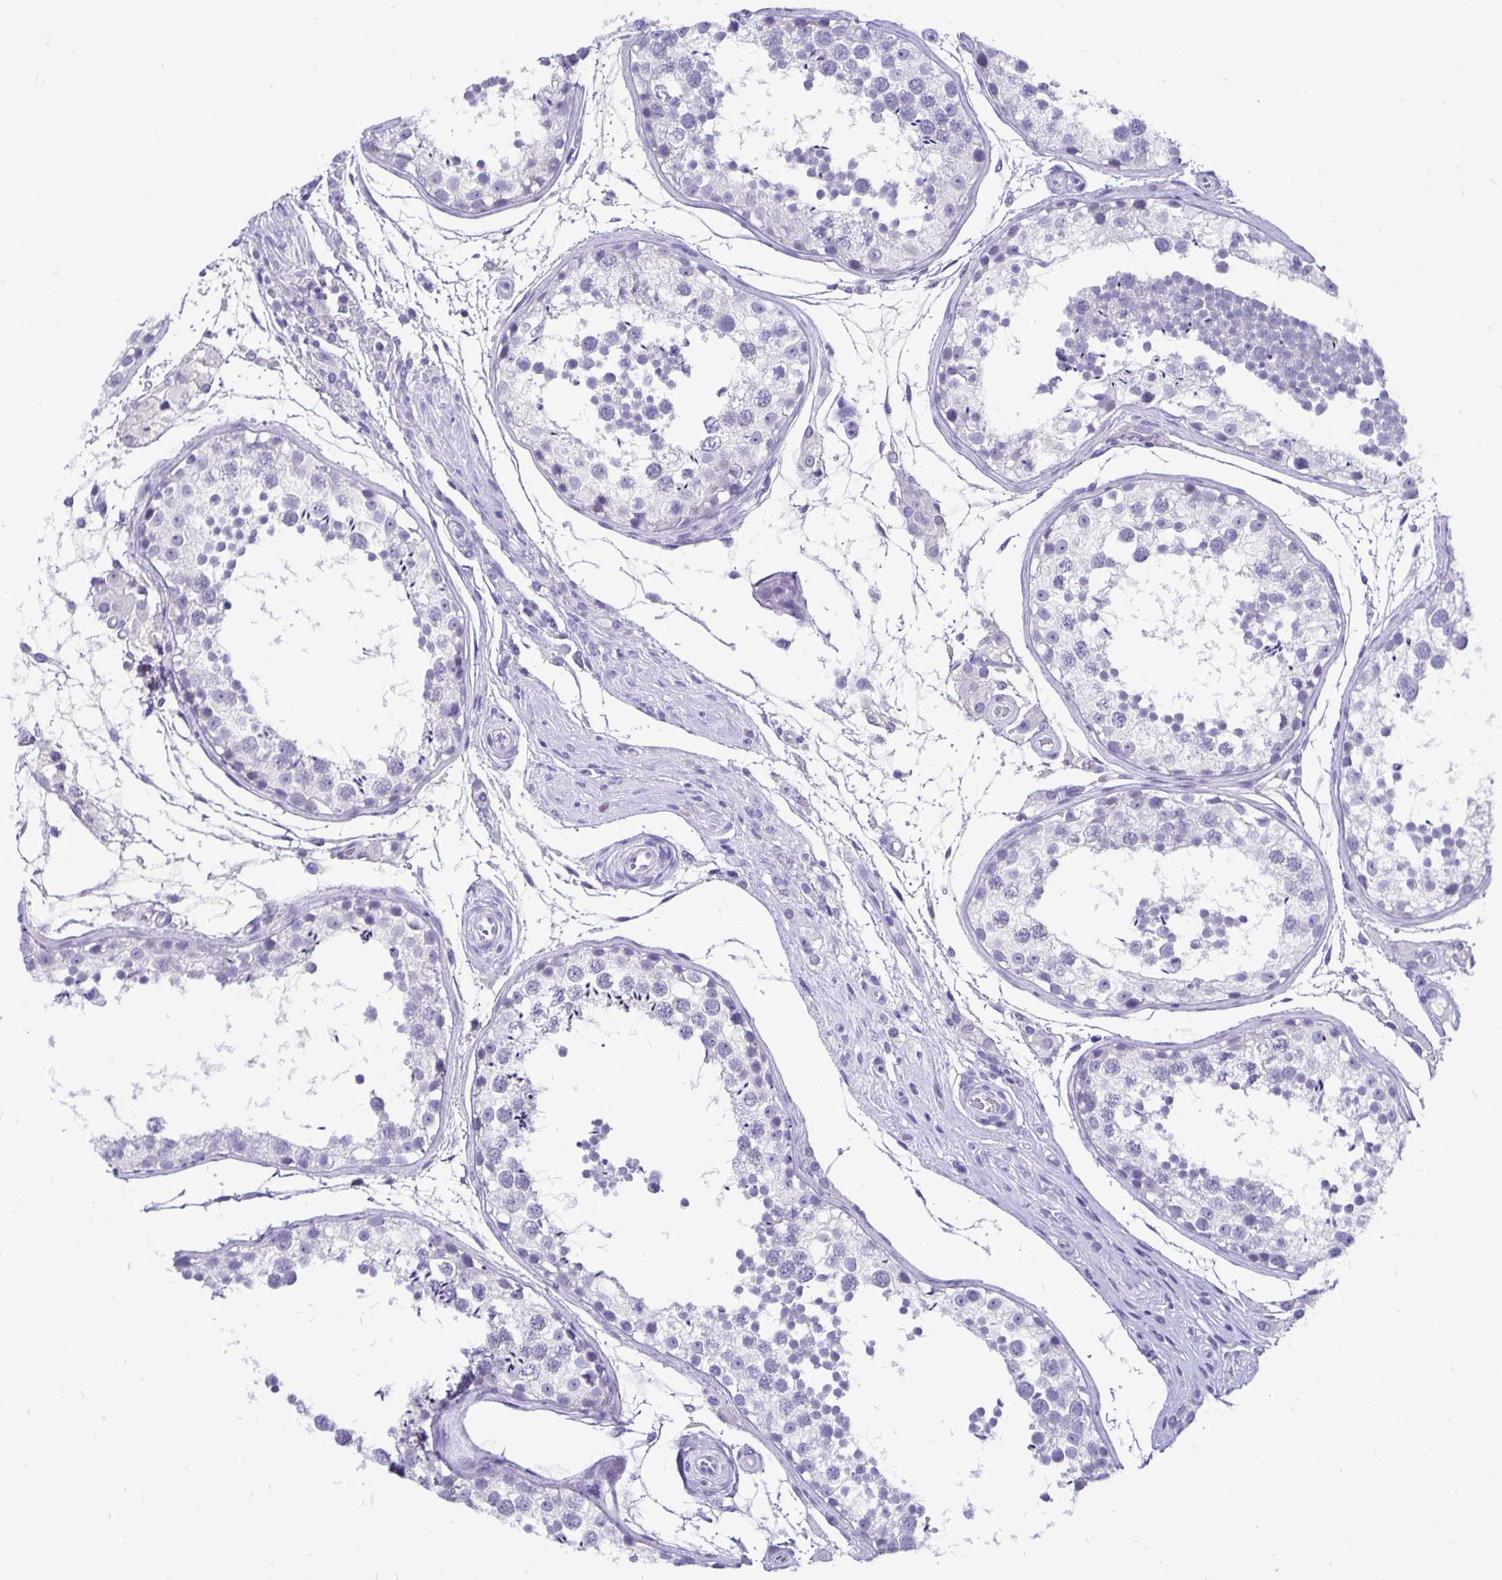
{"staining": {"intensity": "negative", "quantity": "none", "location": "none"}, "tissue": "testis", "cell_type": "Cells in seminiferous ducts", "image_type": "normal", "snomed": [{"axis": "morphology", "description": "Normal tissue, NOS"}, {"axis": "morphology", "description": "Seminoma, NOS"}, {"axis": "topography", "description": "Testis"}], "caption": "Histopathology image shows no protein positivity in cells in seminiferous ducts of unremarkable testis.", "gene": "ODF3B", "patient": {"sex": "male", "age": 29}}